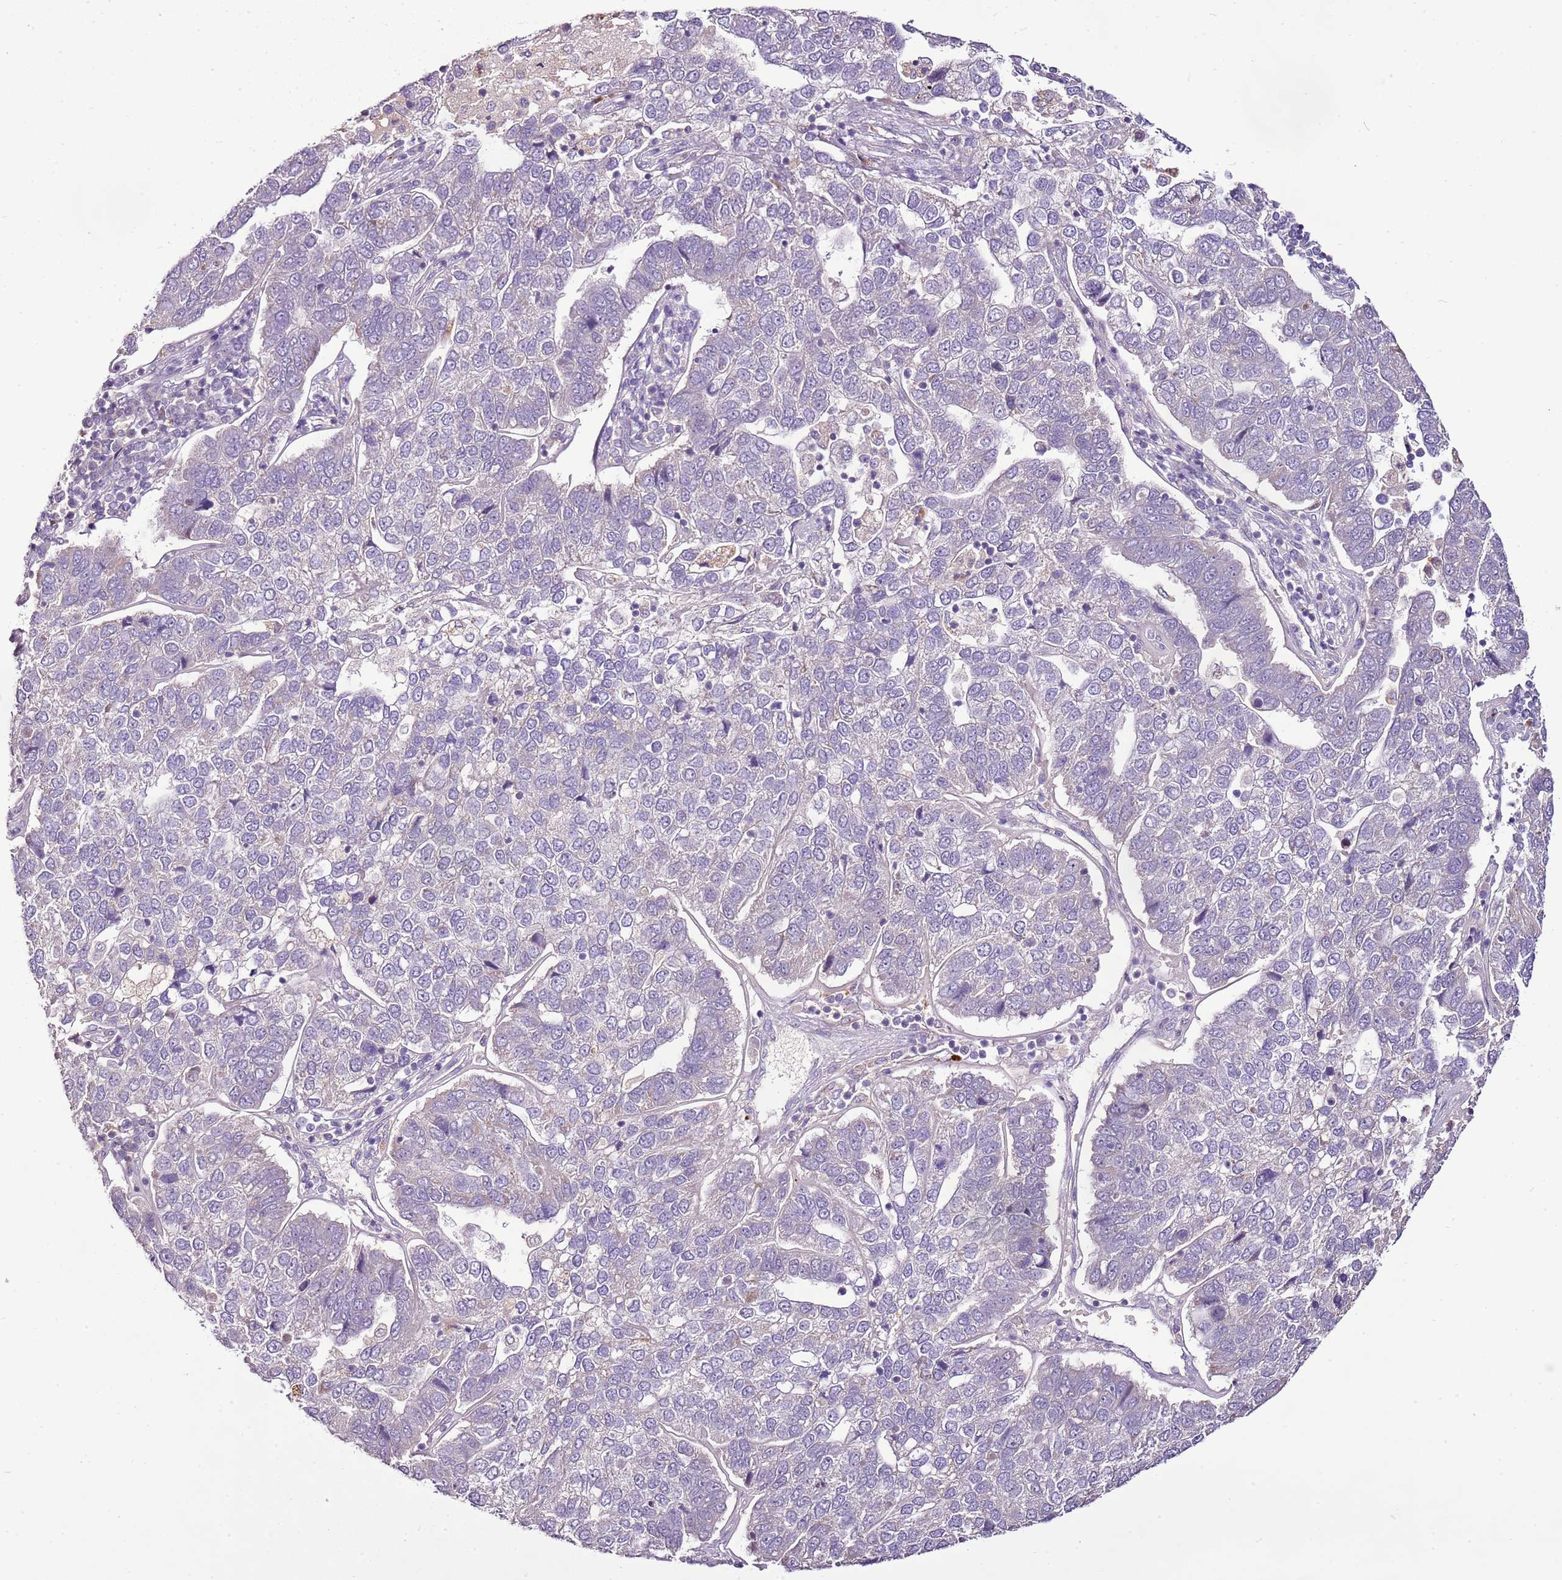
{"staining": {"intensity": "negative", "quantity": "none", "location": "none"}, "tissue": "pancreatic cancer", "cell_type": "Tumor cells", "image_type": "cancer", "snomed": [{"axis": "morphology", "description": "Adenocarcinoma, NOS"}, {"axis": "topography", "description": "Pancreas"}], "caption": "This is an IHC image of human pancreatic cancer (adenocarcinoma). There is no staining in tumor cells.", "gene": "CMKLR1", "patient": {"sex": "female", "age": 61}}